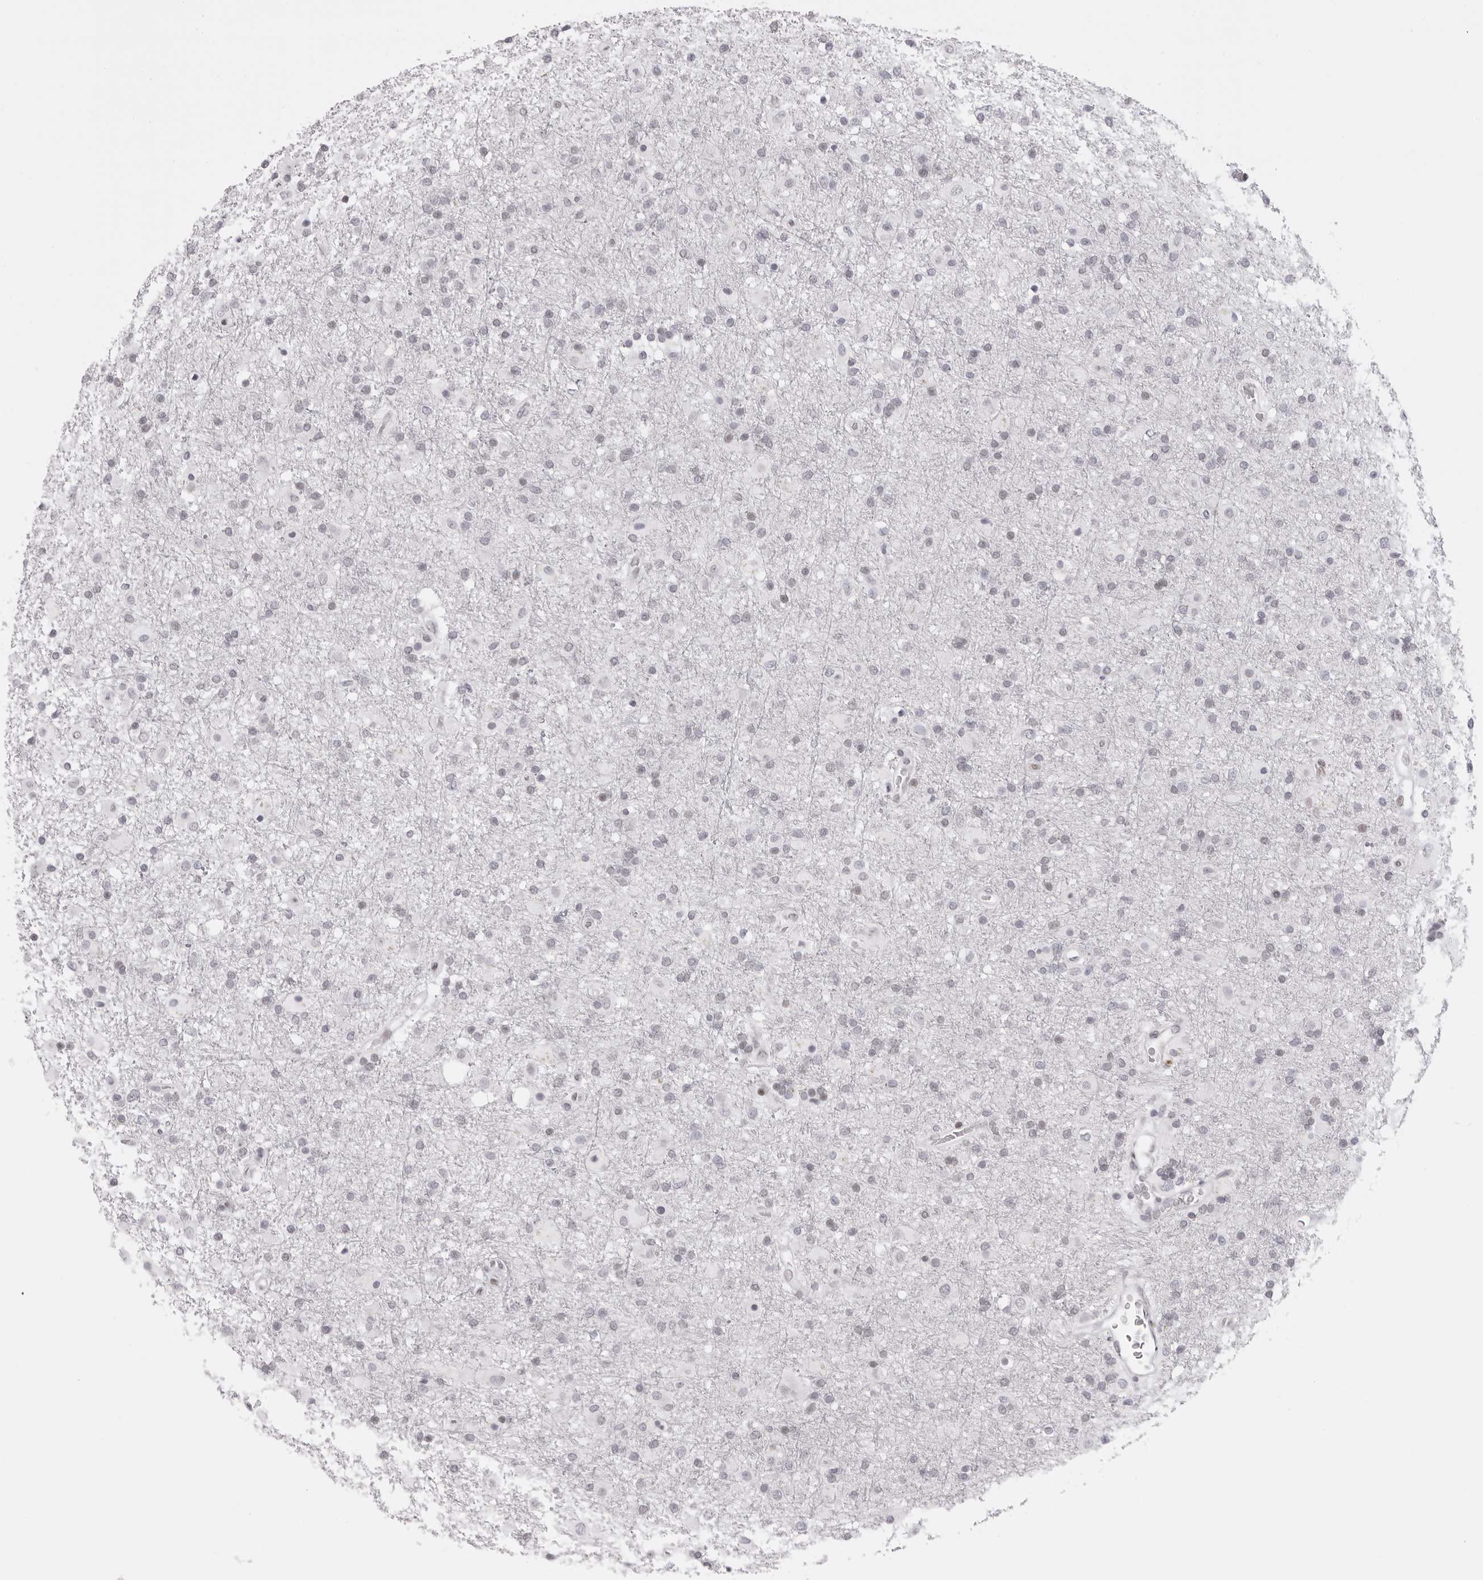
{"staining": {"intensity": "negative", "quantity": "none", "location": "none"}, "tissue": "glioma", "cell_type": "Tumor cells", "image_type": "cancer", "snomed": [{"axis": "morphology", "description": "Glioma, malignant, Low grade"}, {"axis": "topography", "description": "Brain"}], "caption": "Immunohistochemistry (IHC) image of low-grade glioma (malignant) stained for a protein (brown), which demonstrates no positivity in tumor cells.", "gene": "MAFK", "patient": {"sex": "male", "age": 65}}